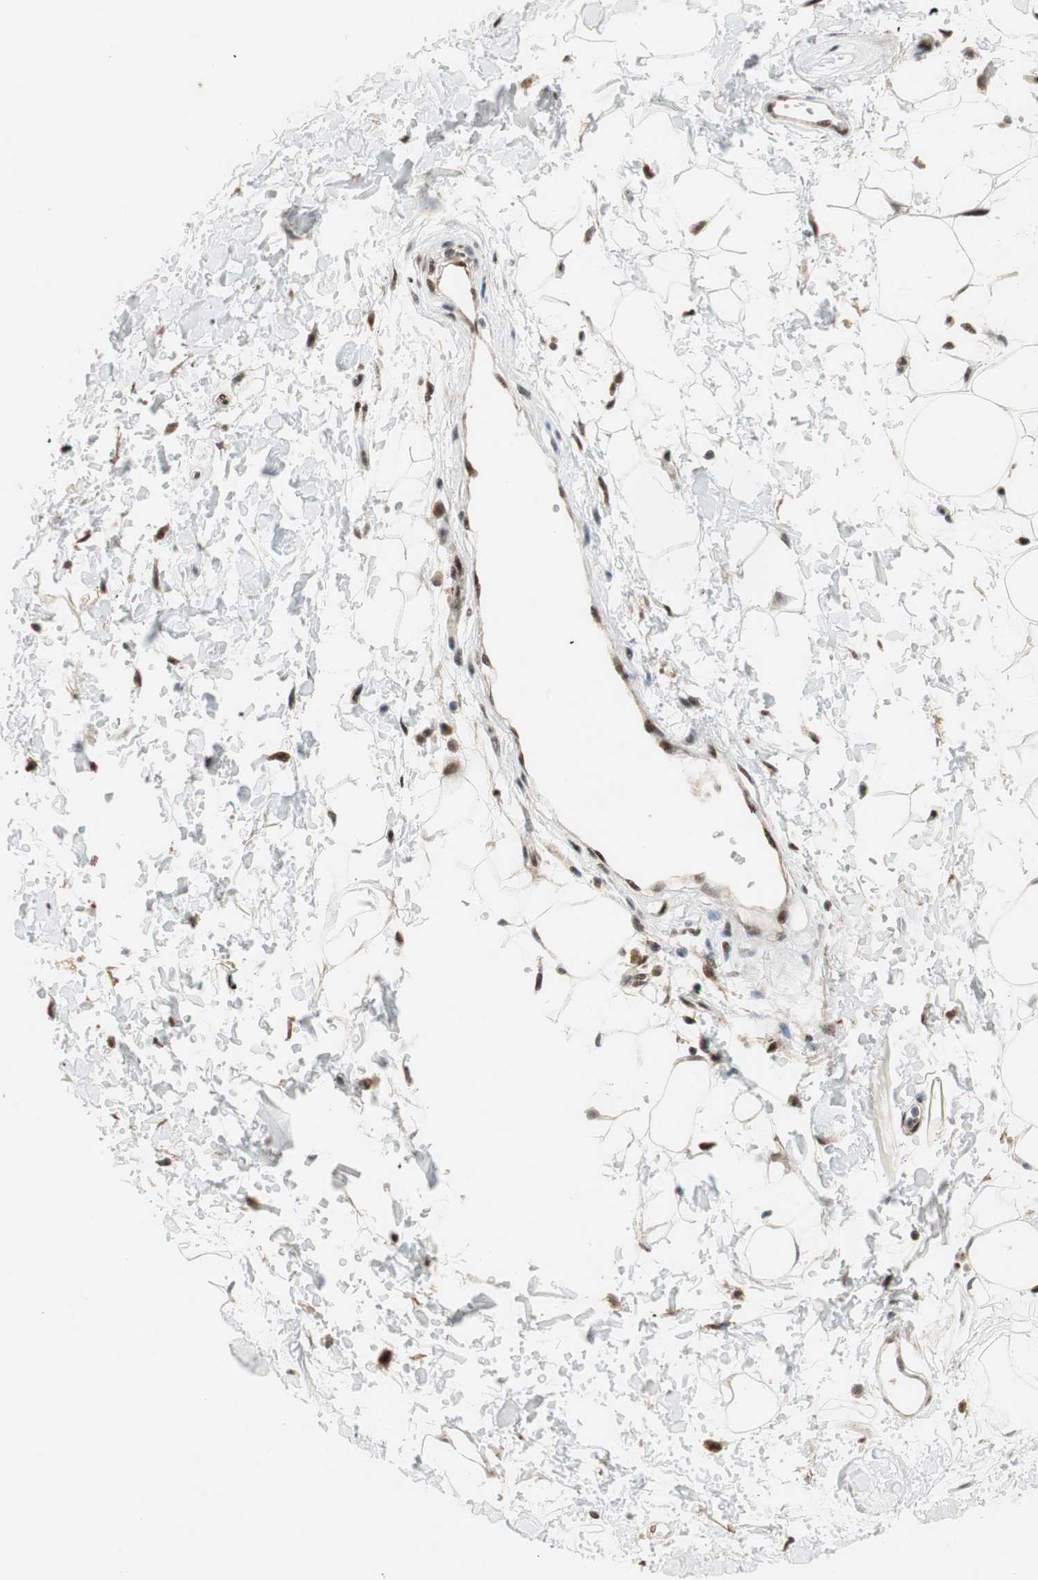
{"staining": {"intensity": "moderate", "quantity": "25%-75%", "location": "nuclear"}, "tissue": "adipose tissue", "cell_type": "Adipocytes", "image_type": "normal", "snomed": [{"axis": "morphology", "description": "Normal tissue, NOS"}, {"axis": "topography", "description": "Soft tissue"}], "caption": "Immunohistochemistry histopathology image of normal adipose tissue stained for a protein (brown), which reveals medium levels of moderate nuclear positivity in about 25%-75% of adipocytes.", "gene": "TCF12", "patient": {"sex": "male", "age": 72}}